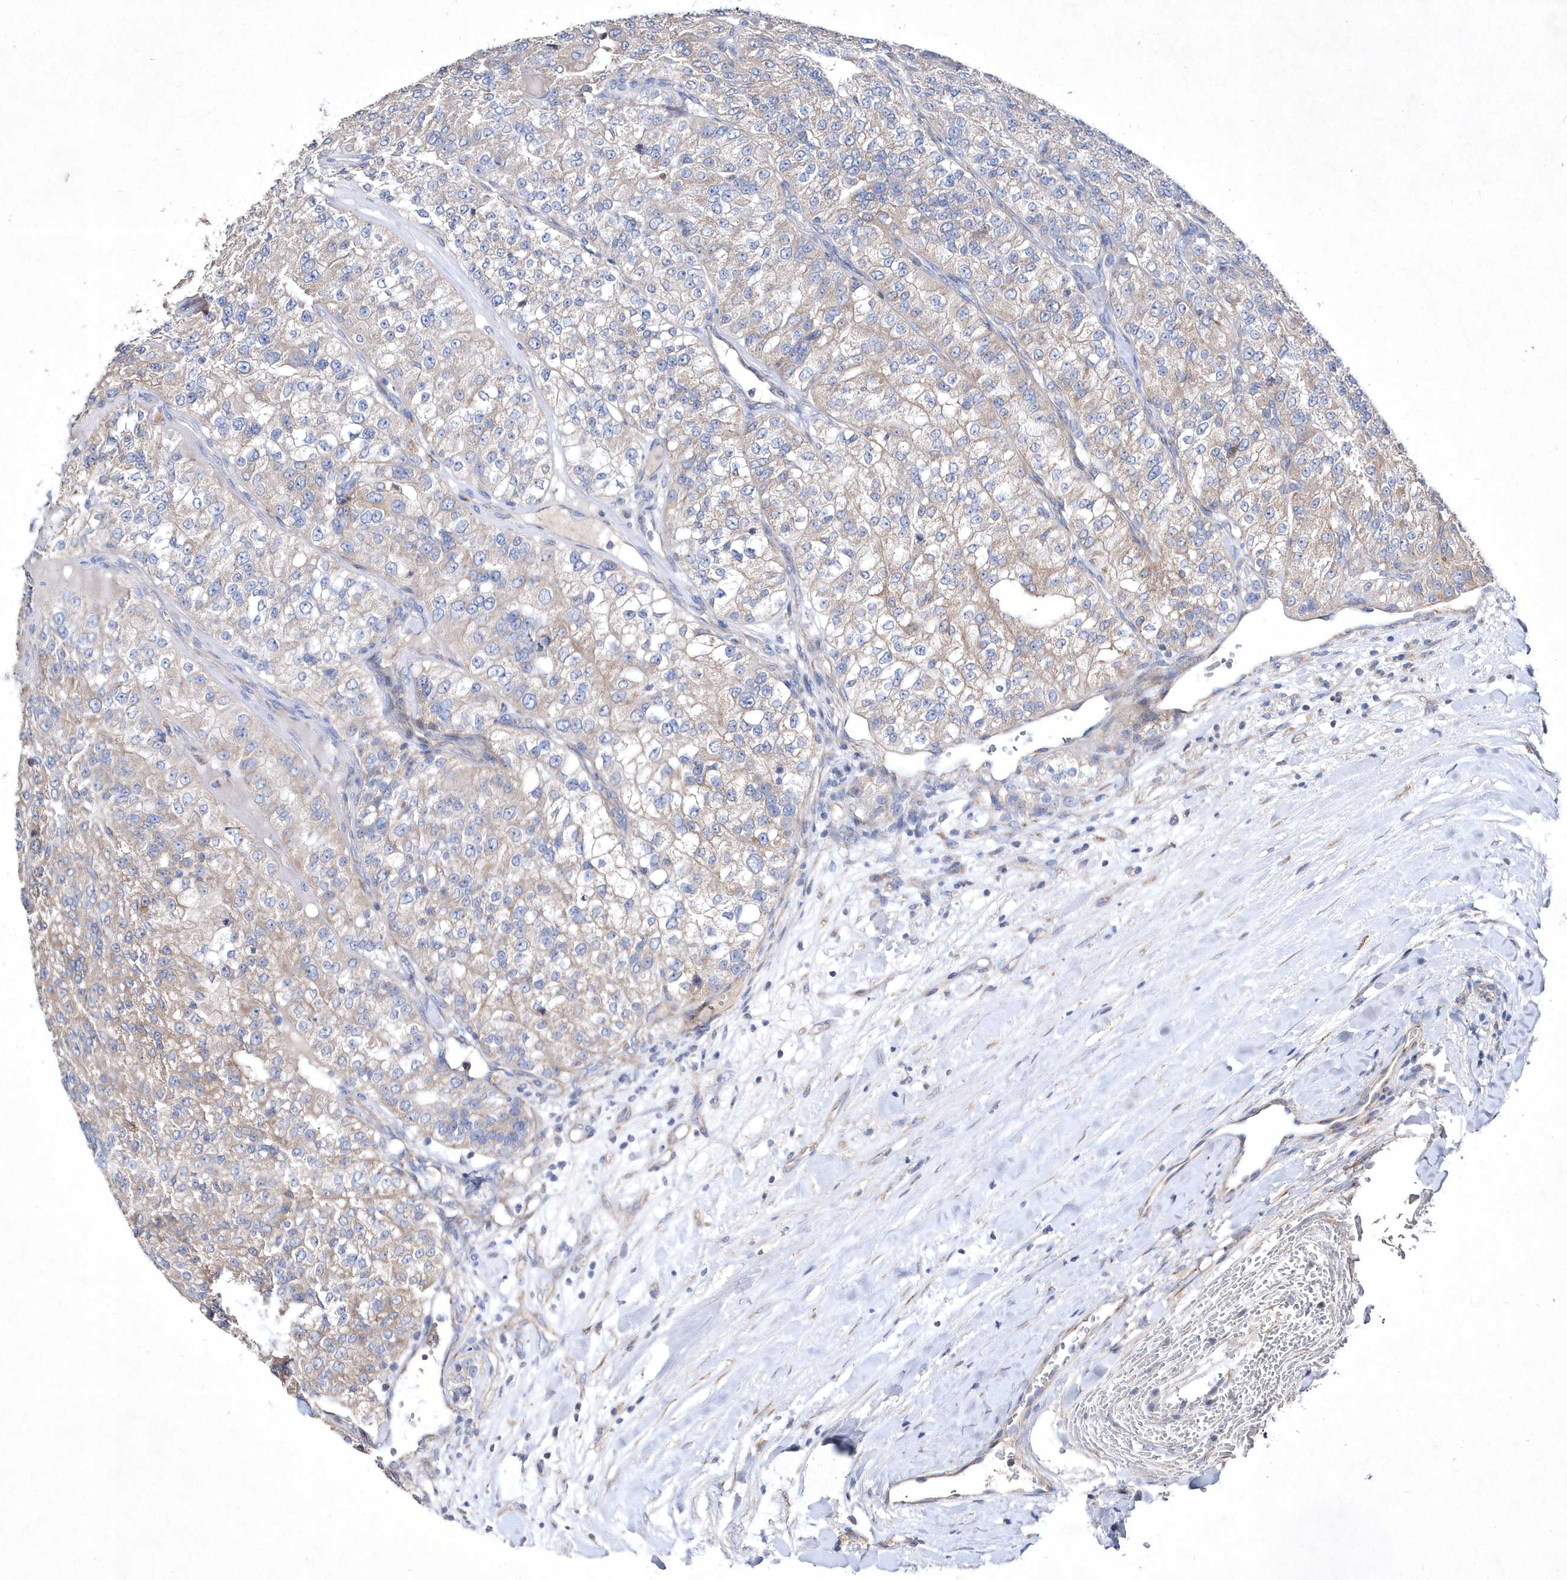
{"staining": {"intensity": "weak", "quantity": "25%-75%", "location": "cytoplasmic/membranous"}, "tissue": "renal cancer", "cell_type": "Tumor cells", "image_type": "cancer", "snomed": [{"axis": "morphology", "description": "Adenocarcinoma, NOS"}, {"axis": "topography", "description": "Kidney"}], "caption": "Immunohistochemical staining of renal cancer (adenocarcinoma) demonstrates low levels of weak cytoplasmic/membranous expression in about 25%-75% of tumor cells.", "gene": "METTL8", "patient": {"sex": "female", "age": 63}}